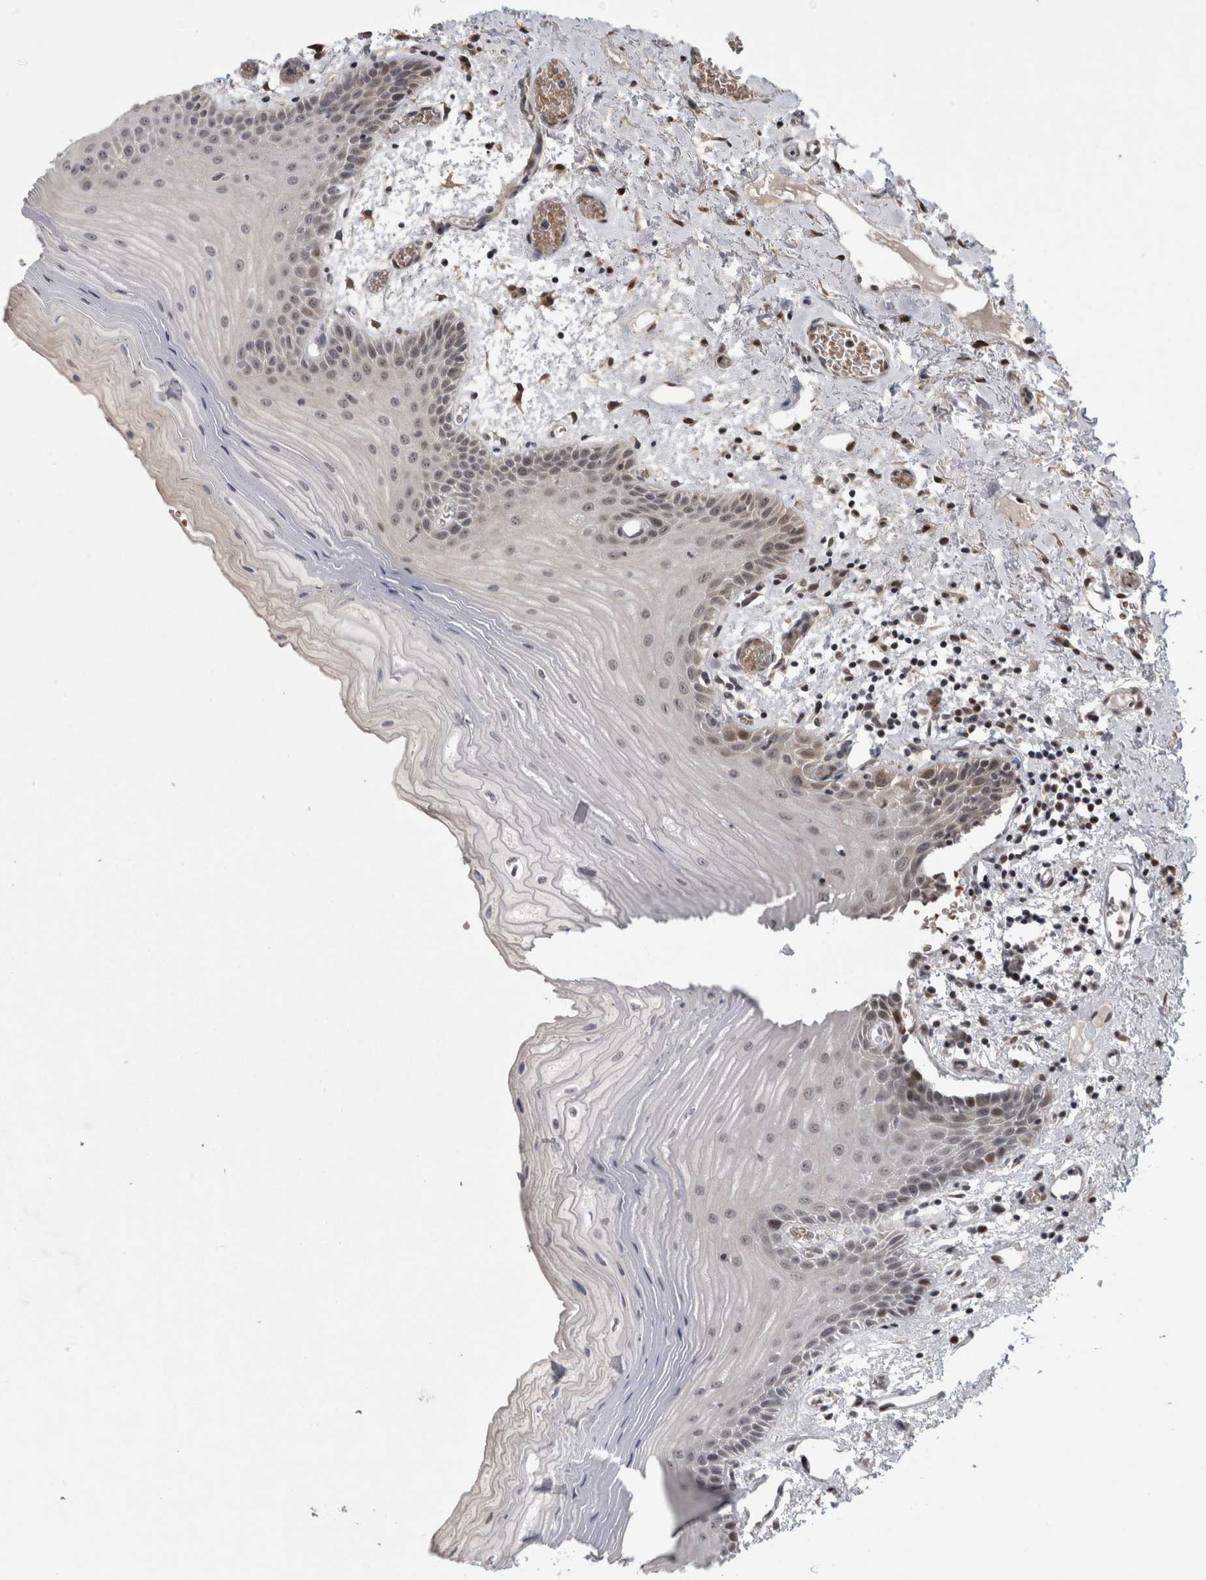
{"staining": {"intensity": "weak", "quantity": "25%-75%", "location": "nuclear"}, "tissue": "oral mucosa", "cell_type": "Squamous epithelial cells", "image_type": "normal", "snomed": [{"axis": "morphology", "description": "Normal tissue, NOS"}, {"axis": "topography", "description": "Oral tissue"}], "caption": "Immunohistochemical staining of unremarkable oral mucosa shows low levels of weak nuclear expression in about 25%-75% of squamous epithelial cells.", "gene": "IFI44", "patient": {"sex": "male", "age": 52}}